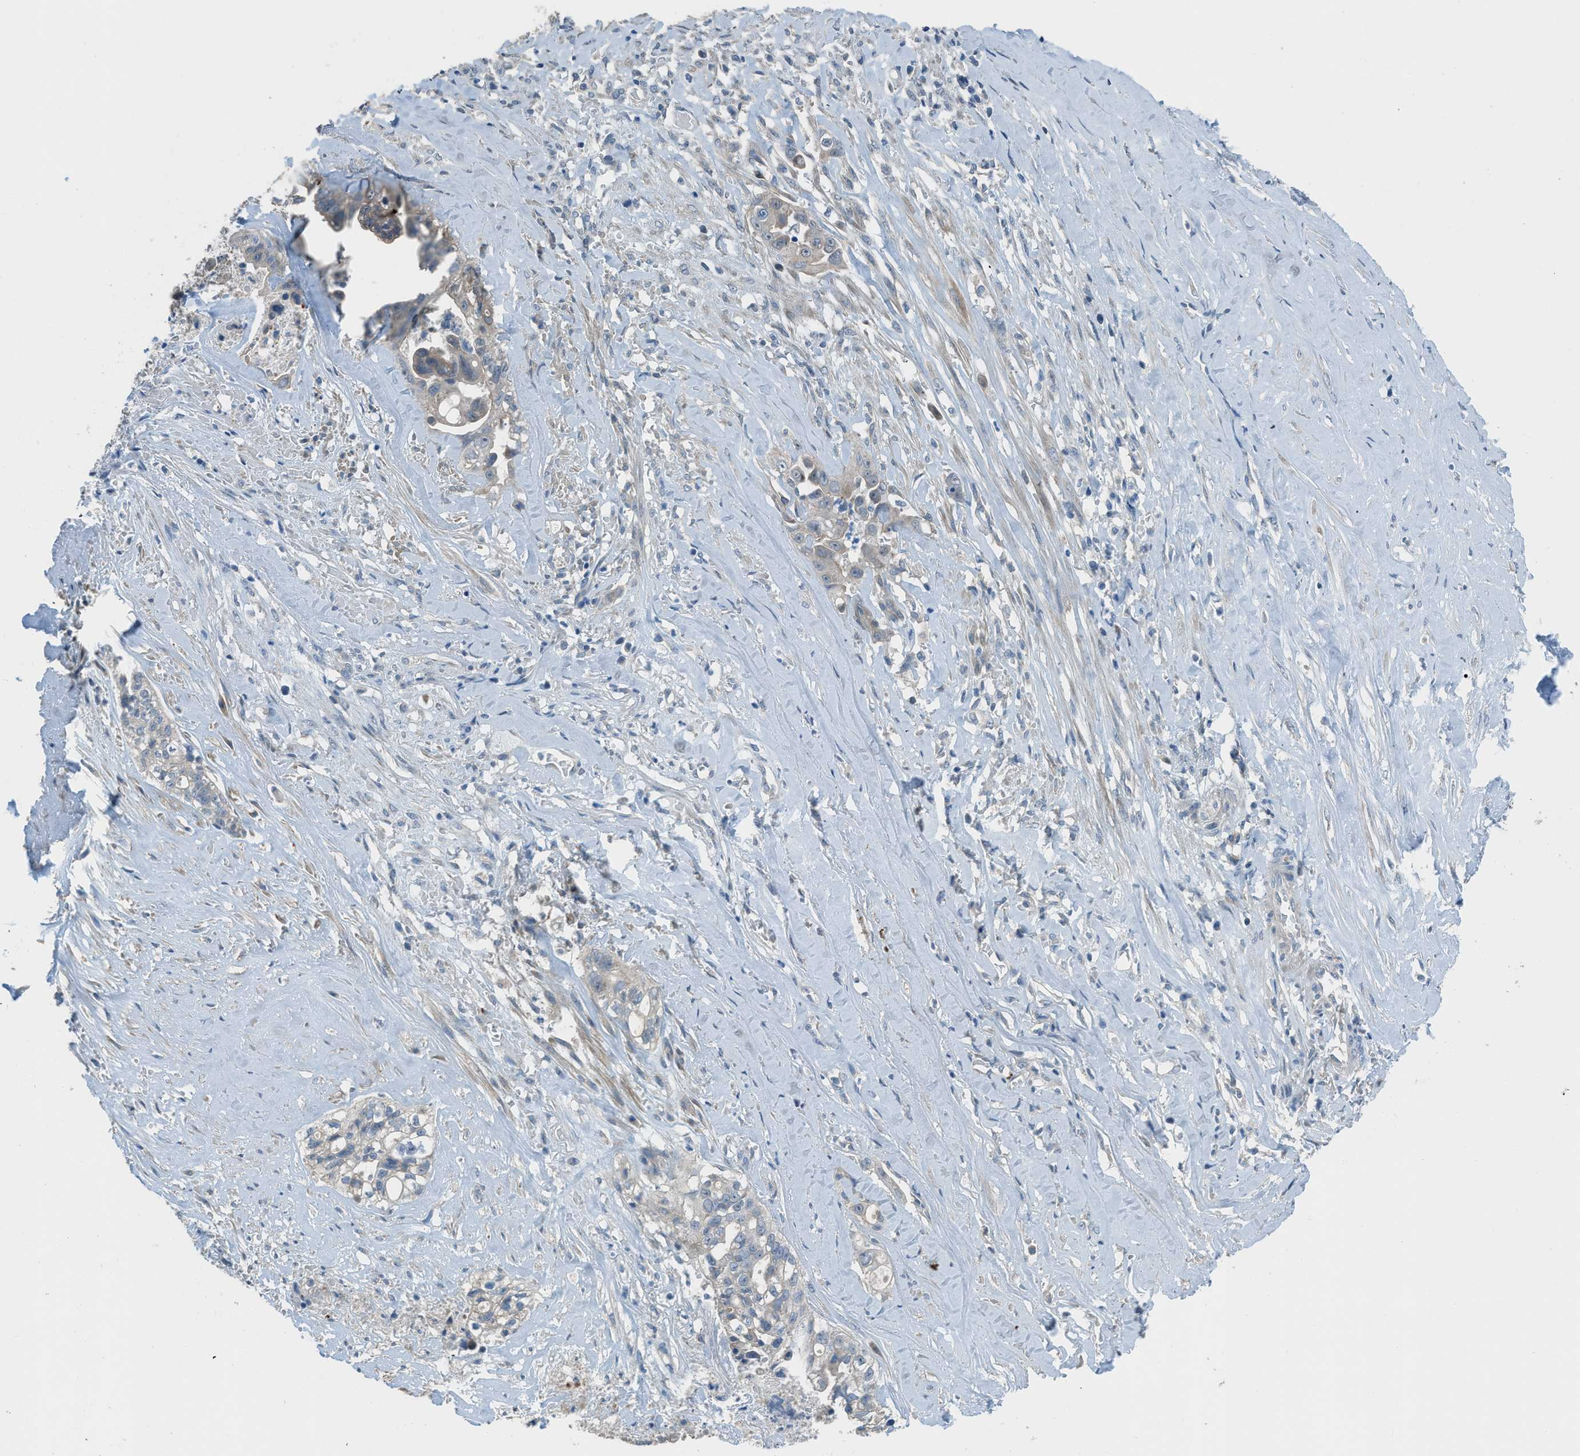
{"staining": {"intensity": "weak", "quantity": "<25%", "location": "cytoplasmic/membranous"}, "tissue": "liver cancer", "cell_type": "Tumor cells", "image_type": "cancer", "snomed": [{"axis": "morphology", "description": "Cholangiocarcinoma"}, {"axis": "topography", "description": "Liver"}], "caption": "Image shows no significant protein expression in tumor cells of liver cancer.", "gene": "TIMD4", "patient": {"sex": "female", "age": 70}}